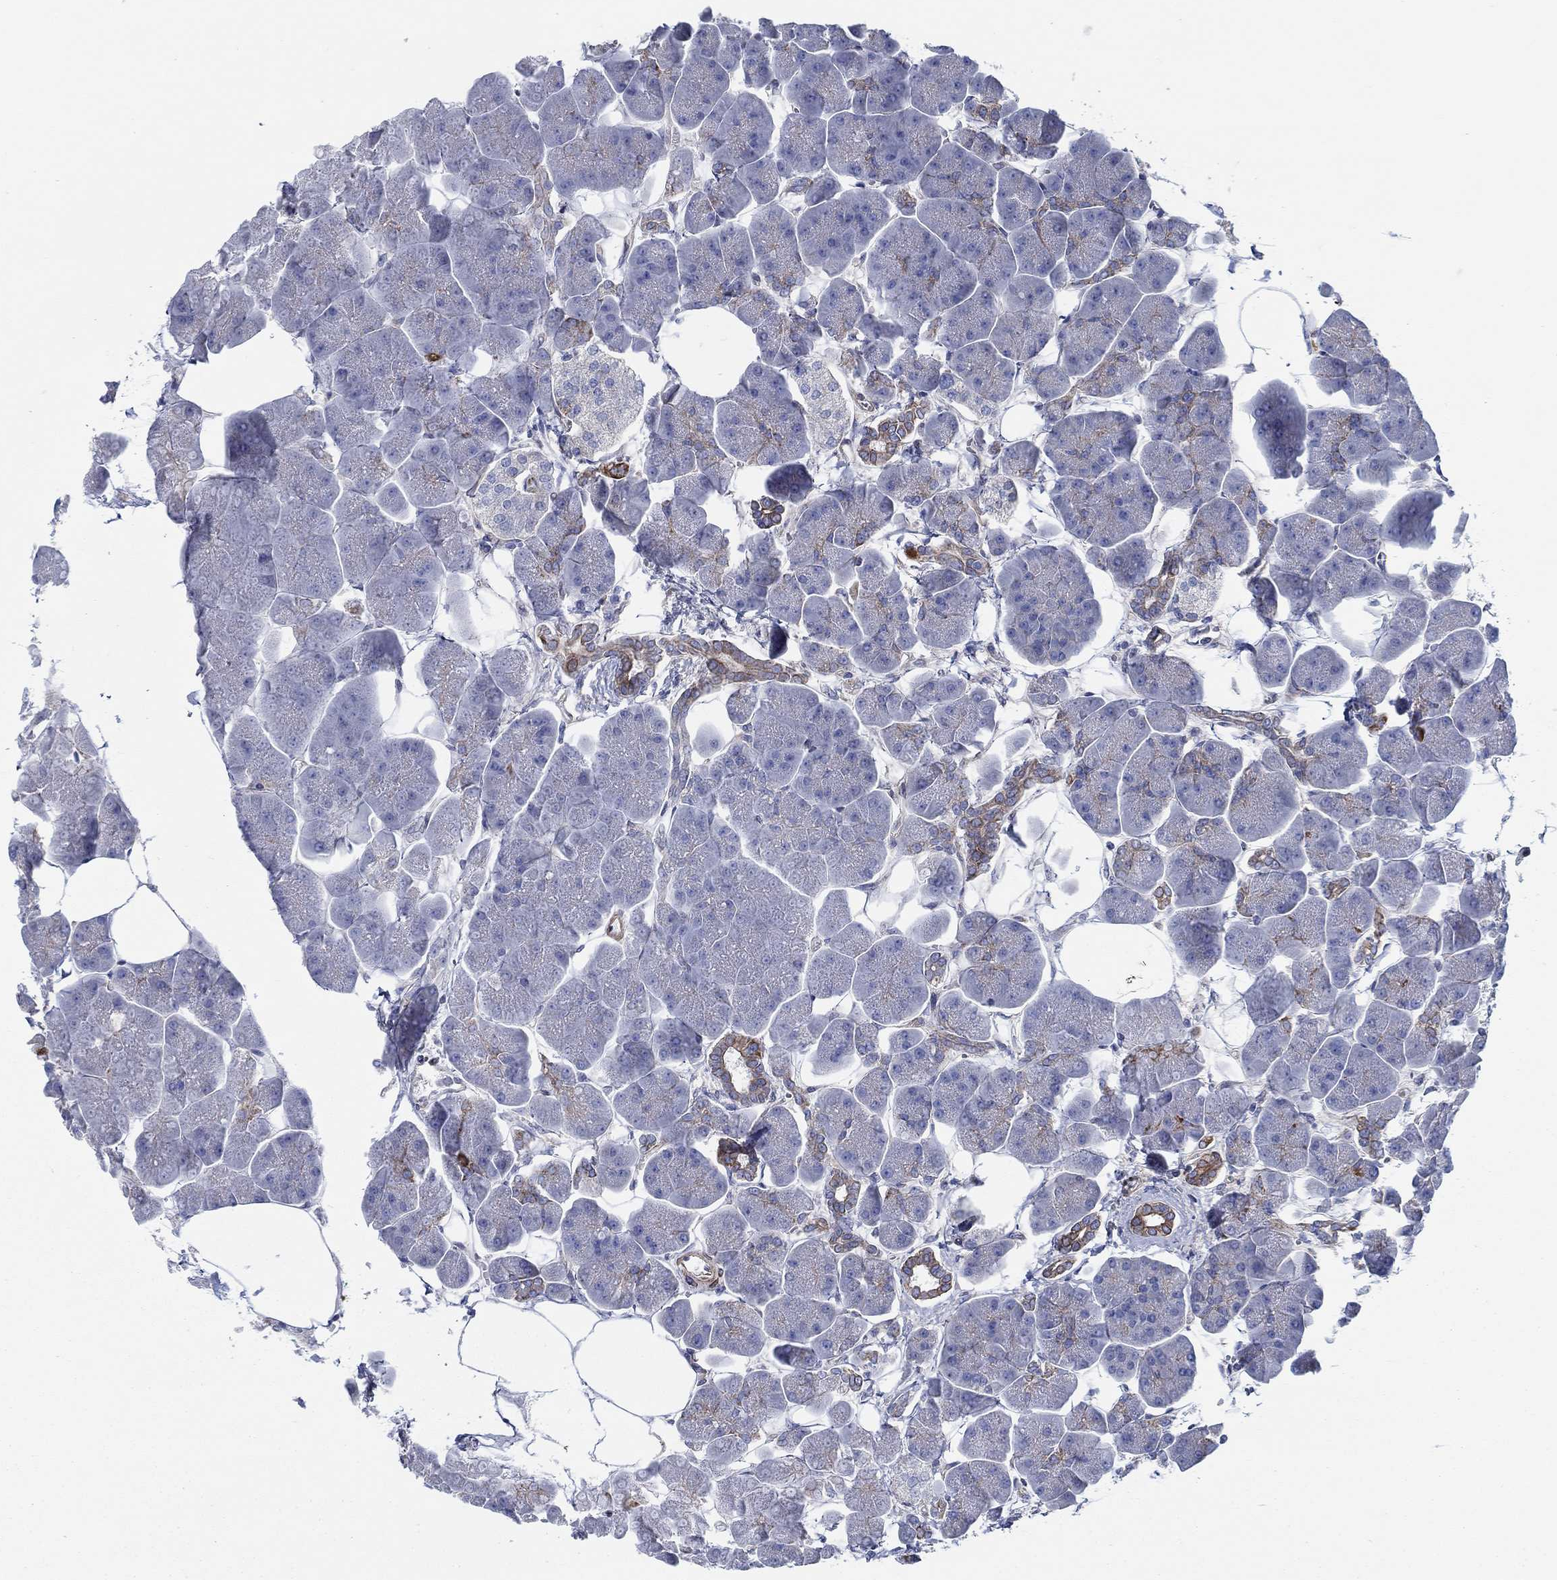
{"staining": {"intensity": "strong", "quantity": "<25%", "location": "cytoplasmic/membranous"}, "tissue": "pancreas", "cell_type": "Exocrine glandular cells", "image_type": "normal", "snomed": [{"axis": "morphology", "description": "Normal tissue, NOS"}, {"axis": "topography", "description": "Adipose tissue"}, {"axis": "topography", "description": "Pancreas"}, {"axis": "topography", "description": "Peripheral nerve tissue"}], "caption": "A medium amount of strong cytoplasmic/membranous positivity is identified in approximately <25% of exocrine glandular cells in benign pancreas. The staining was performed using DAB (3,3'-diaminobenzidine), with brown indicating positive protein expression. Nuclei are stained blue with hematoxylin.", "gene": "FMN1", "patient": {"sex": "female", "age": 58}}